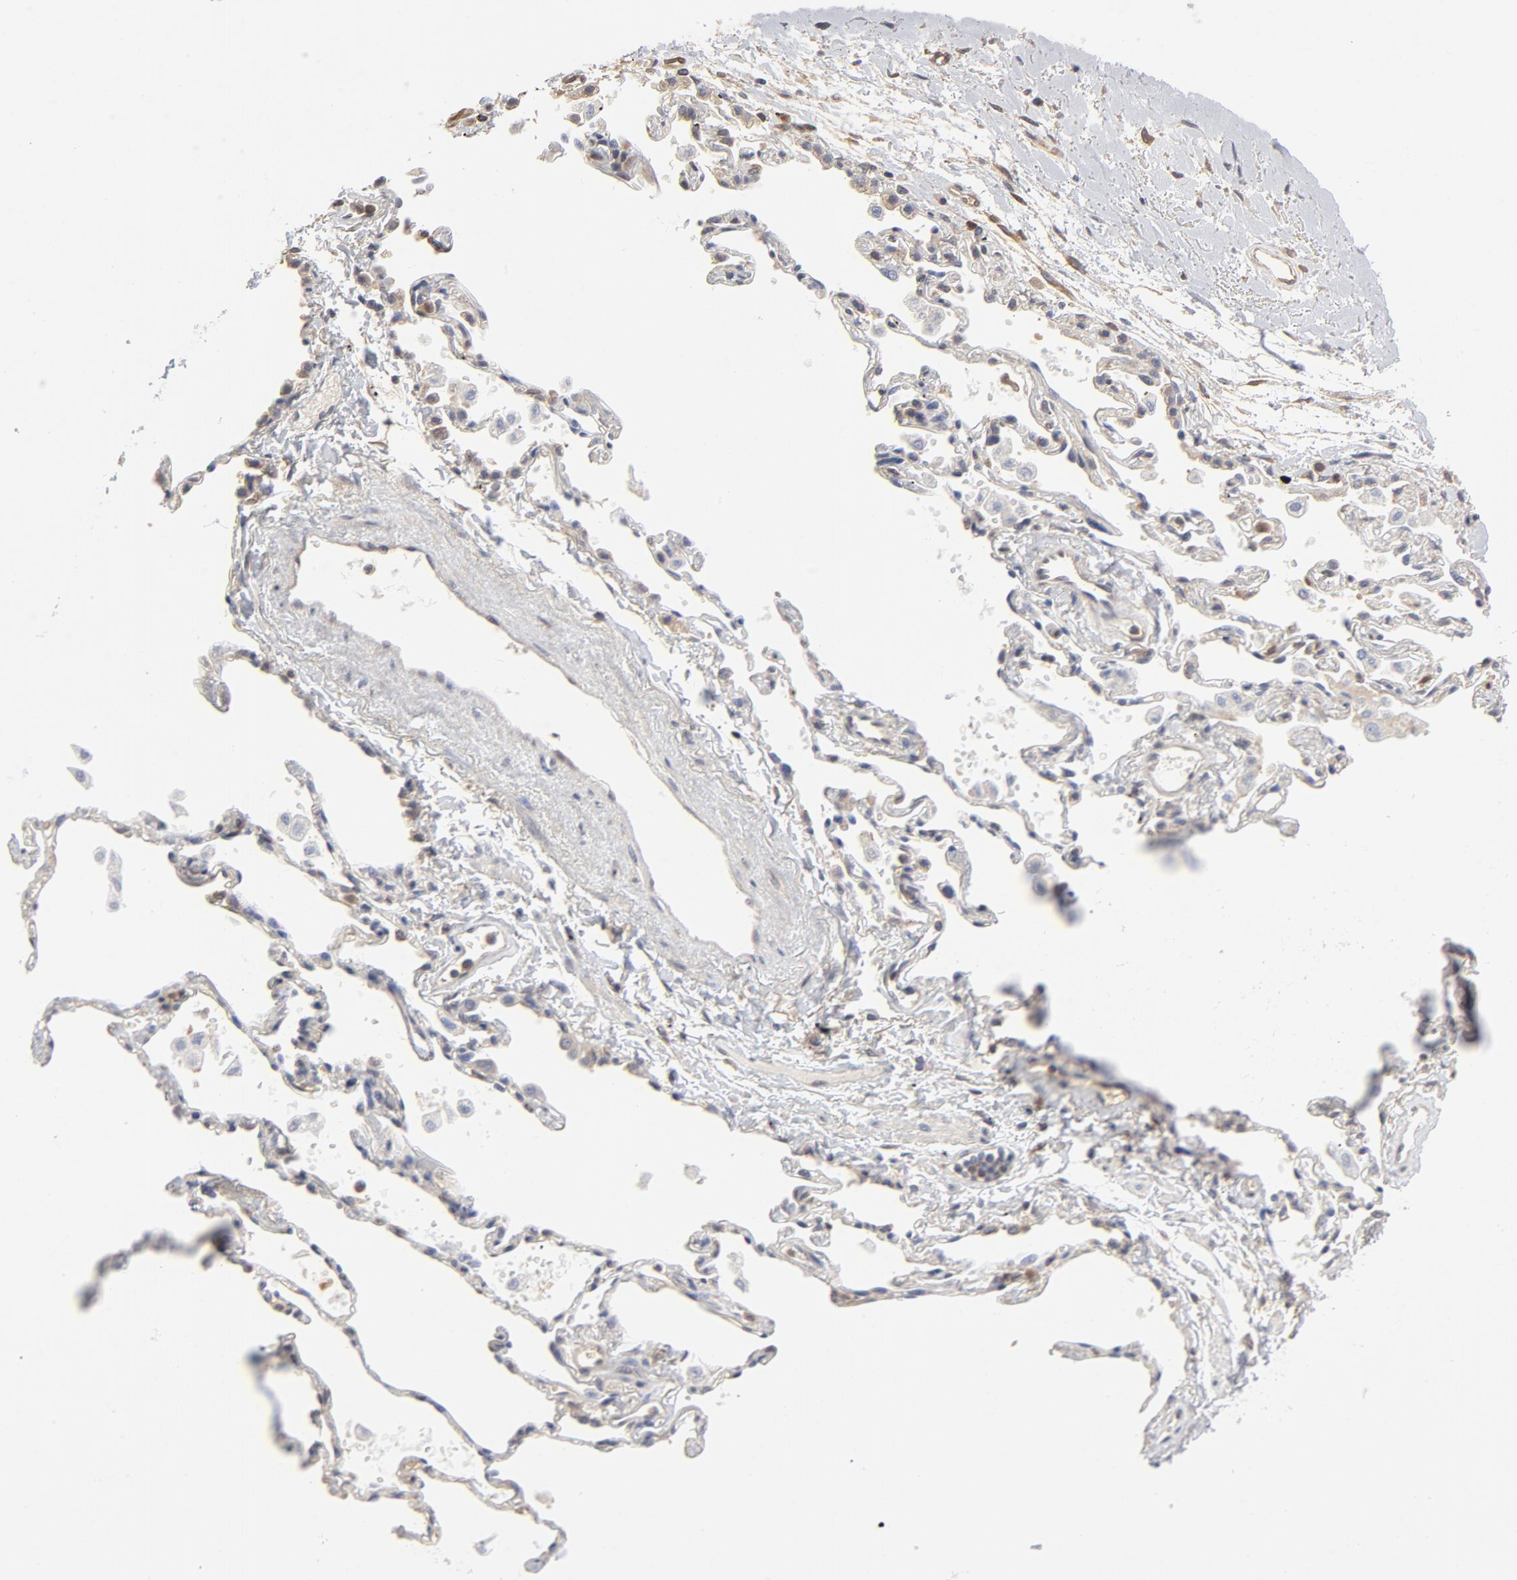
{"staining": {"intensity": "negative", "quantity": "none", "location": "none"}, "tissue": "adipose tissue", "cell_type": "Adipocytes", "image_type": "normal", "snomed": [{"axis": "morphology", "description": "Normal tissue, NOS"}, {"axis": "morphology", "description": "Adenocarcinoma, NOS"}, {"axis": "topography", "description": "Cartilage tissue"}, {"axis": "topography", "description": "Bronchus"}, {"axis": "topography", "description": "Lung"}], "caption": "Immunohistochemistry (IHC) image of normal adipose tissue stained for a protein (brown), which displays no staining in adipocytes.", "gene": "ASMTL", "patient": {"sex": "female", "age": 67}}